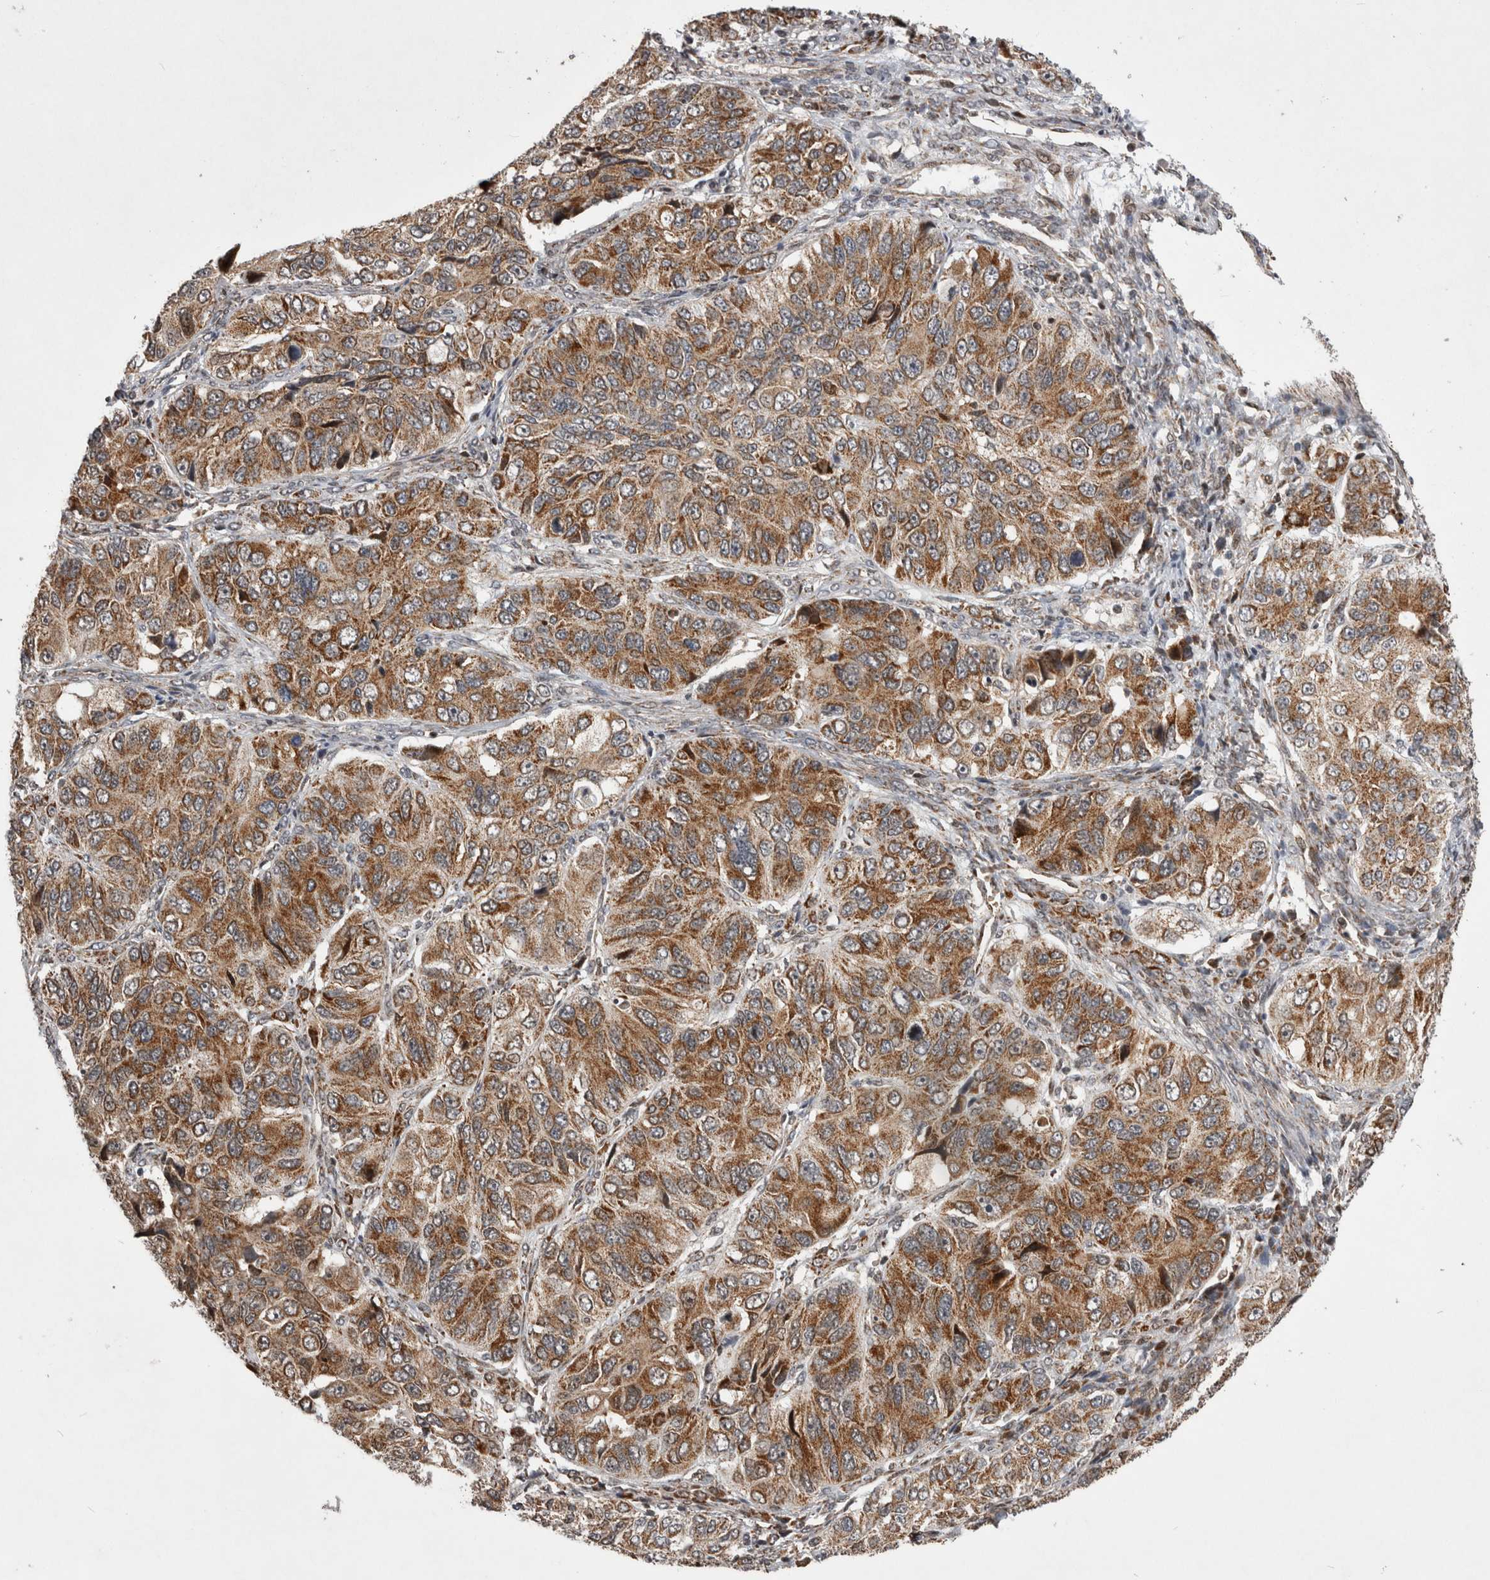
{"staining": {"intensity": "moderate", "quantity": ">75%", "location": "cytoplasmic/membranous"}, "tissue": "ovarian cancer", "cell_type": "Tumor cells", "image_type": "cancer", "snomed": [{"axis": "morphology", "description": "Carcinoma, endometroid"}, {"axis": "topography", "description": "Ovary"}], "caption": "Immunohistochemical staining of ovarian cancer (endometroid carcinoma) shows medium levels of moderate cytoplasmic/membranous staining in approximately >75% of tumor cells.", "gene": "MRPL37", "patient": {"sex": "female", "age": 51}}